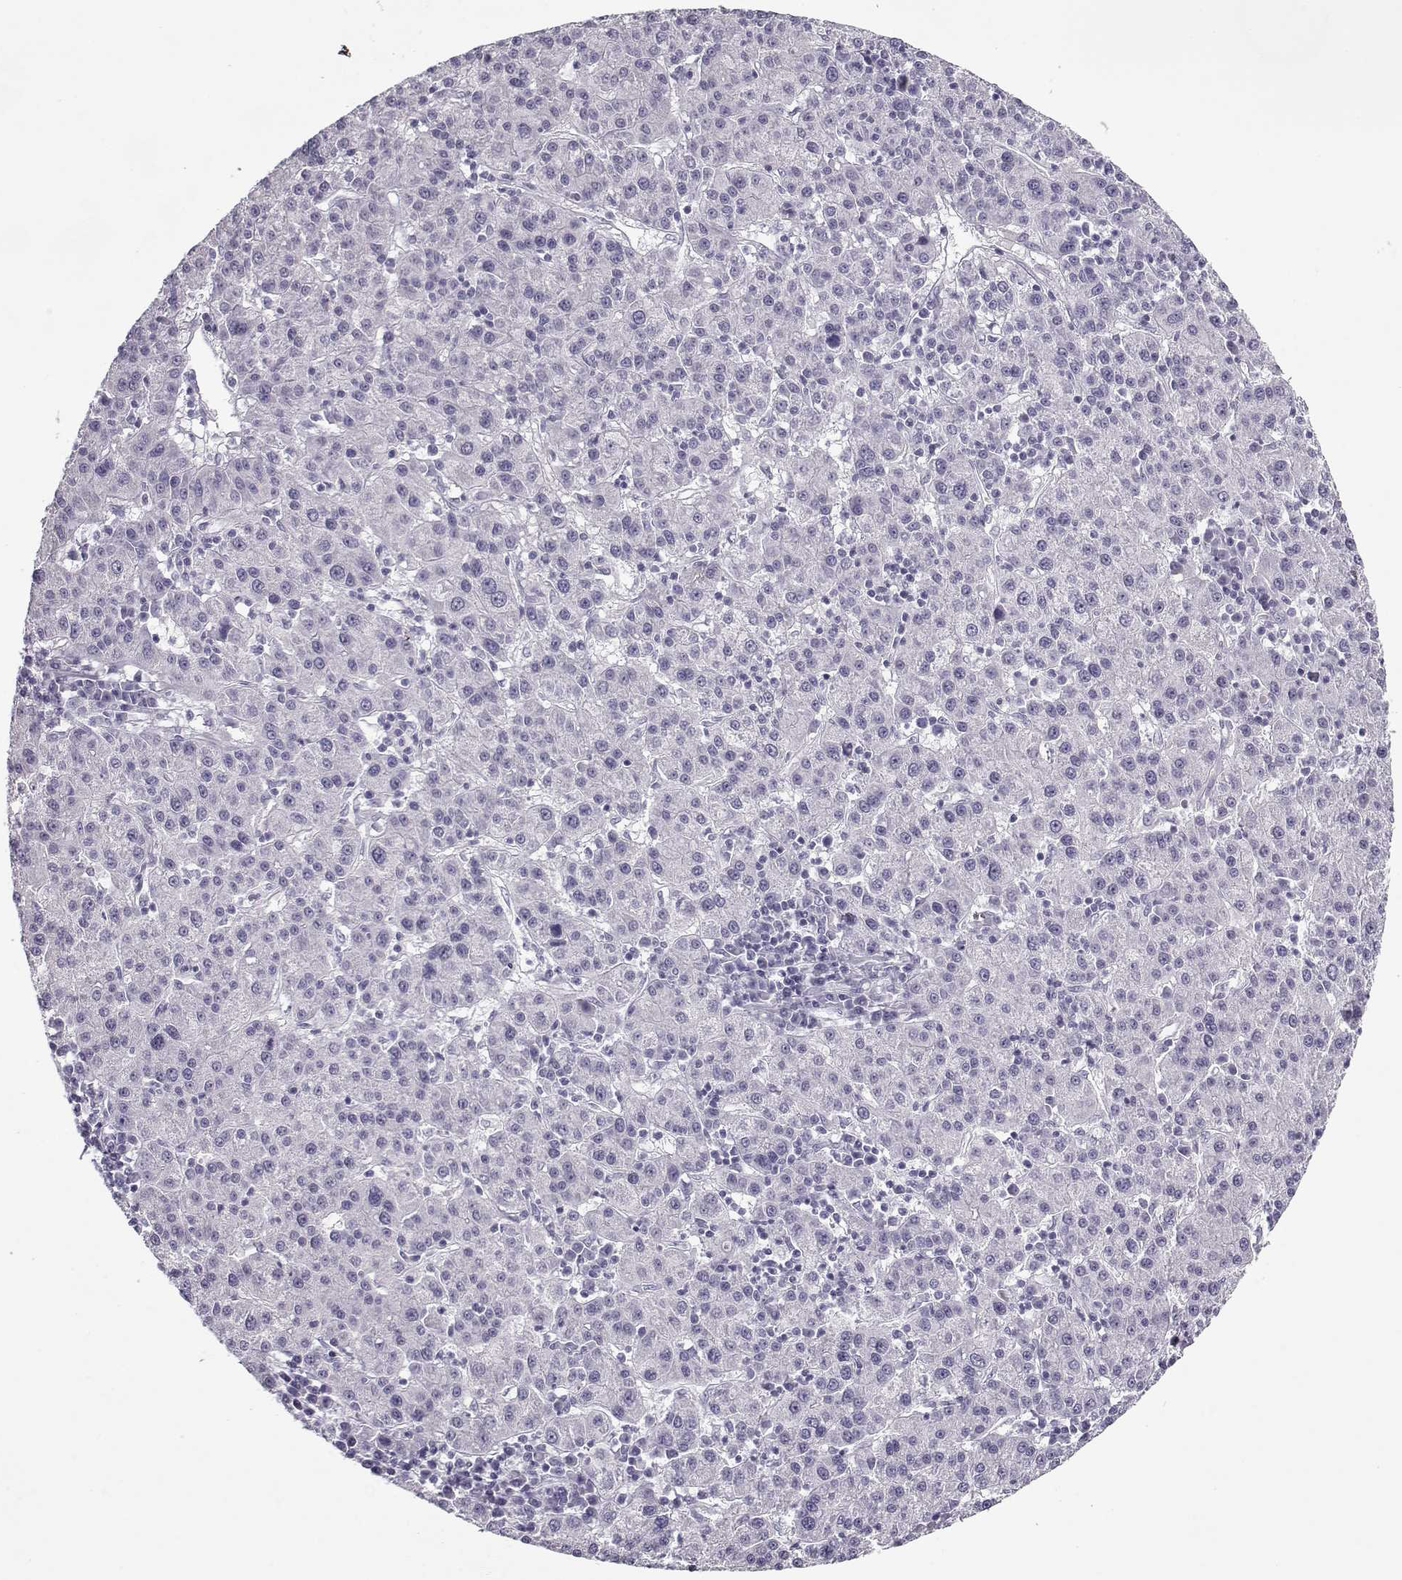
{"staining": {"intensity": "negative", "quantity": "none", "location": "none"}, "tissue": "liver cancer", "cell_type": "Tumor cells", "image_type": "cancer", "snomed": [{"axis": "morphology", "description": "Carcinoma, Hepatocellular, NOS"}, {"axis": "topography", "description": "Liver"}], "caption": "Liver cancer (hepatocellular carcinoma) stained for a protein using immunohistochemistry (IHC) reveals no expression tumor cells.", "gene": "CCDC136", "patient": {"sex": "female", "age": 60}}